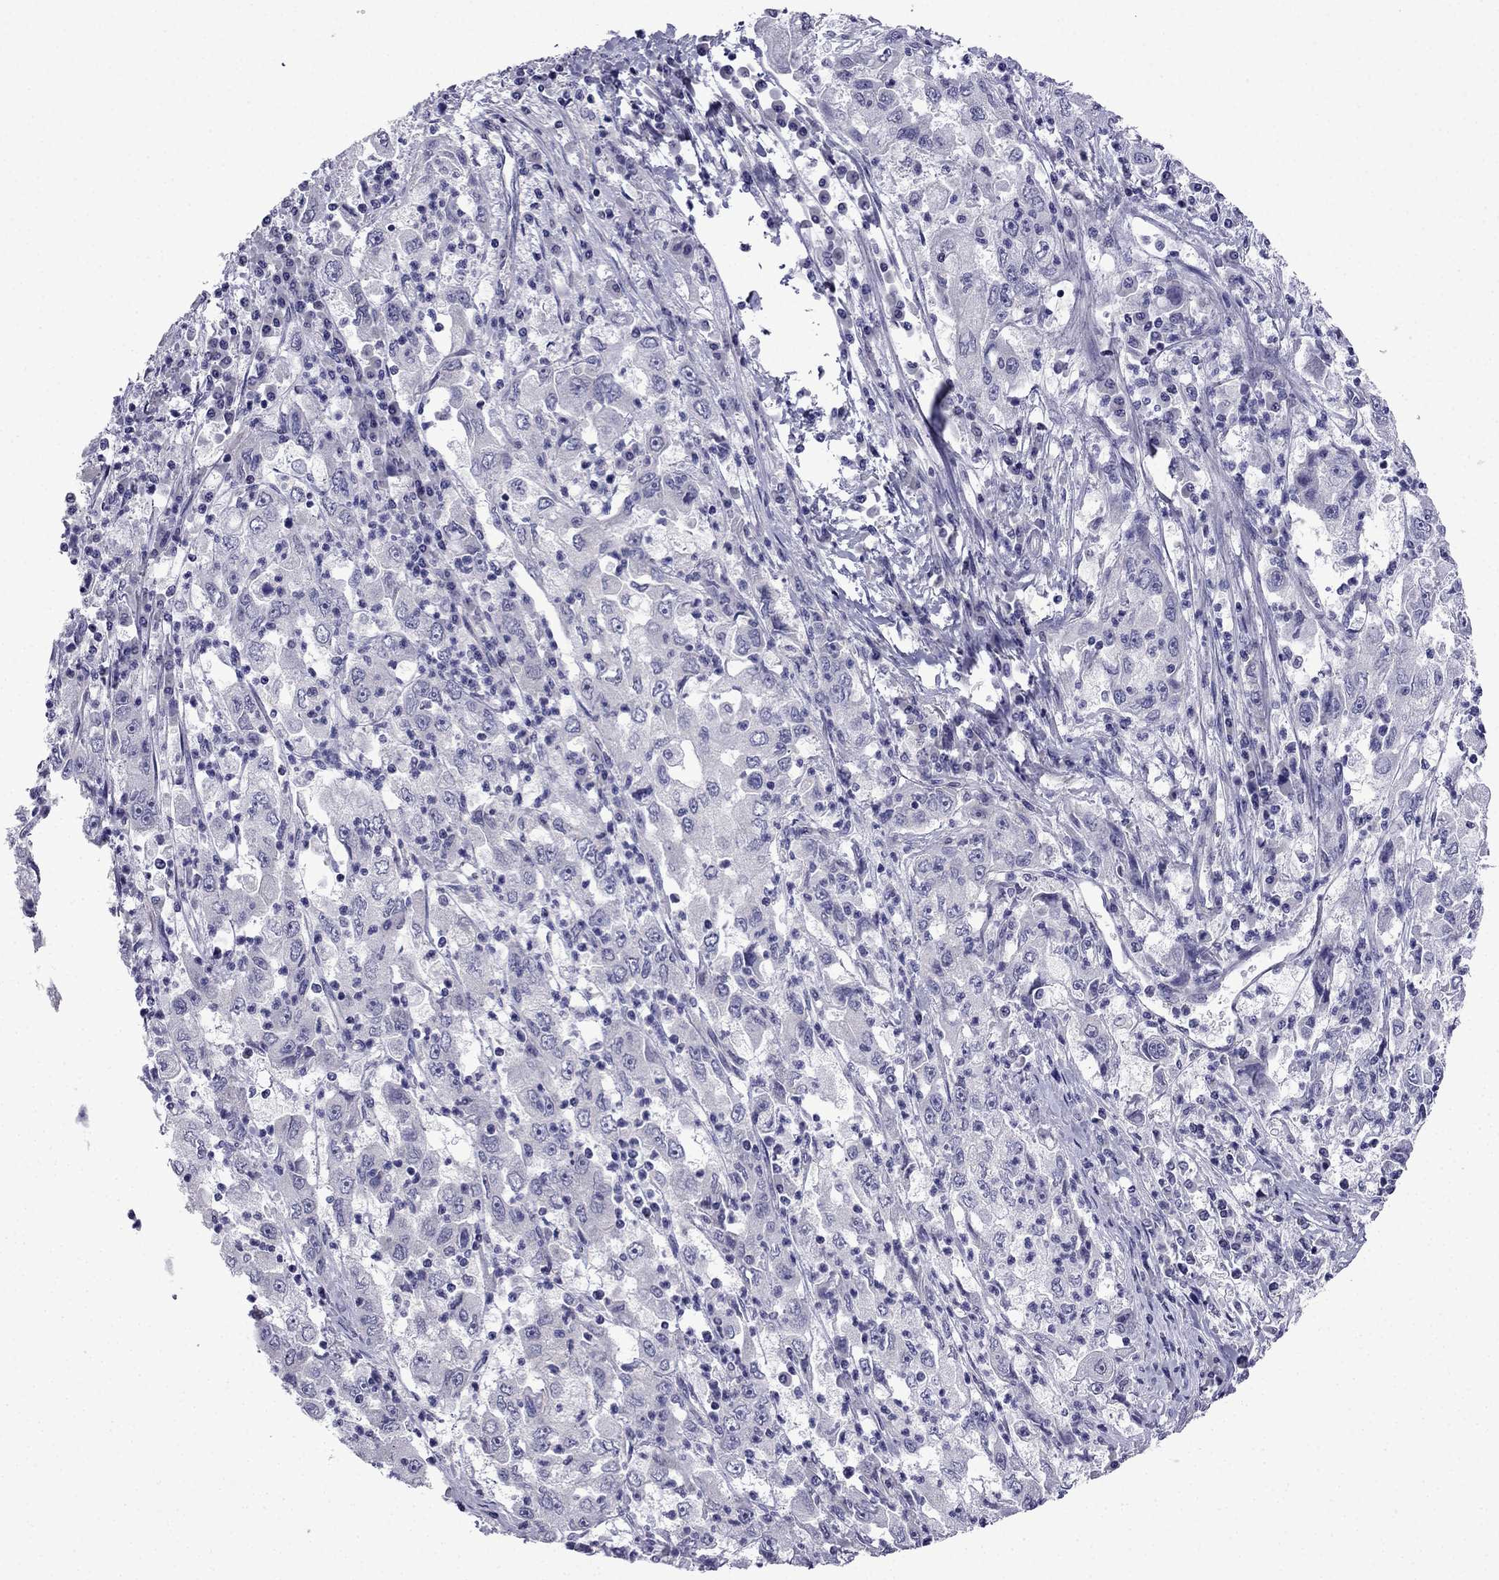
{"staining": {"intensity": "negative", "quantity": "none", "location": "none"}, "tissue": "cervical cancer", "cell_type": "Tumor cells", "image_type": "cancer", "snomed": [{"axis": "morphology", "description": "Squamous cell carcinoma, NOS"}, {"axis": "topography", "description": "Cervix"}], "caption": "High power microscopy micrograph of an immunohistochemistry (IHC) micrograph of cervical cancer (squamous cell carcinoma), revealing no significant staining in tumor cells. (DAB (3,3'-diaminobenzidine) immunohistochemistry, high magnification).", "gene": "POM121L12", "patient": {"sex": "female", "age": 36}}